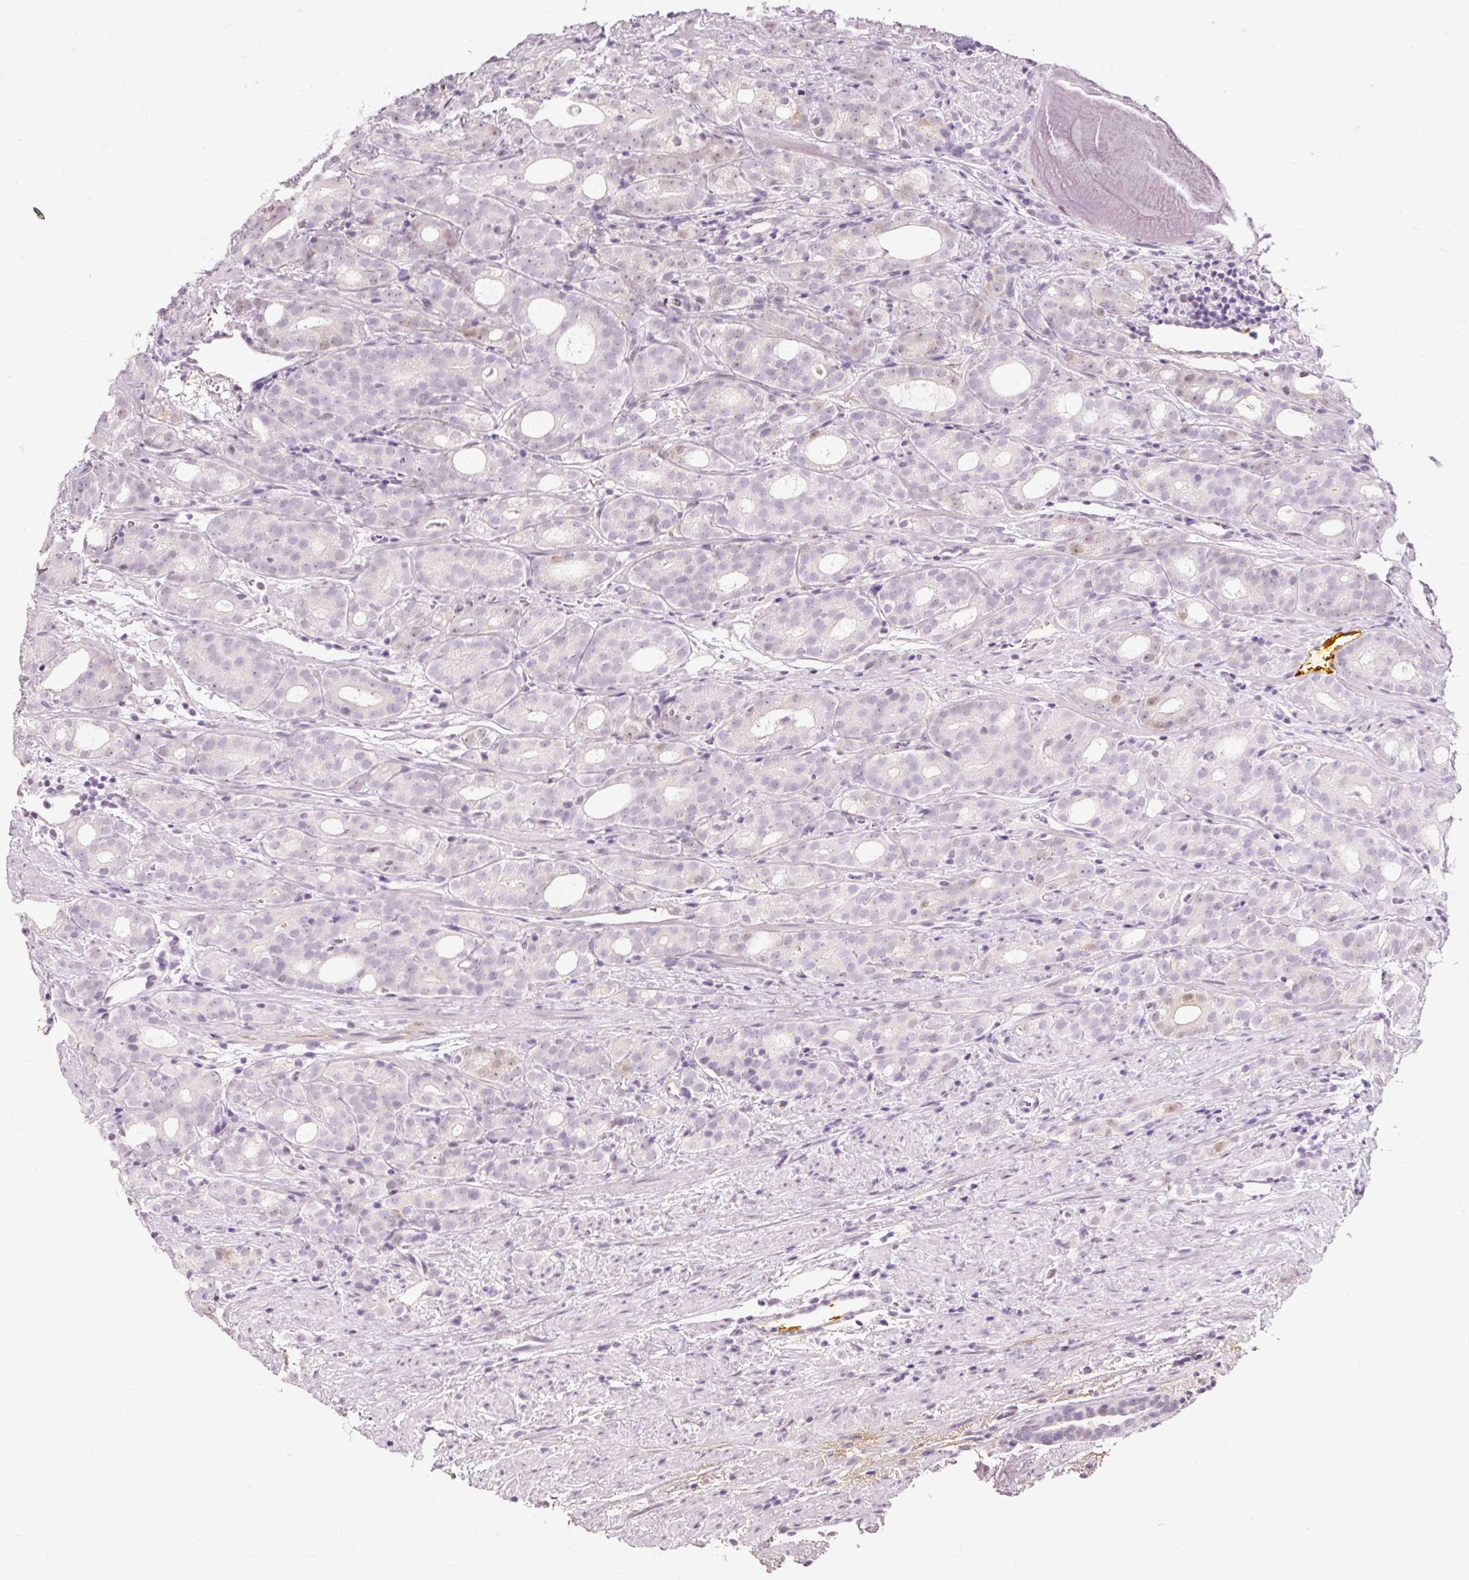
{"staining": {"intensity": "weak", "quantity": "<25%", "location": "nuclear"}, "tissue": "prostate cancer", "cell_type": "Tumor cells", "image_type": "cancer", "snomed": [{"axis": "morphology", "description": "Adenocarcinoma, High grade"}, {"axis": "topography", "description": "Prostate"}], "caption": "Immunohistochemistry (IHC) histopathology image of human high-grade adenocarcinoma (prostate) stained for a protein (brown), which shows no staining in tumor cells.", "gene": "PDE6B", "patient": {"sex": "male", "age": 64}}